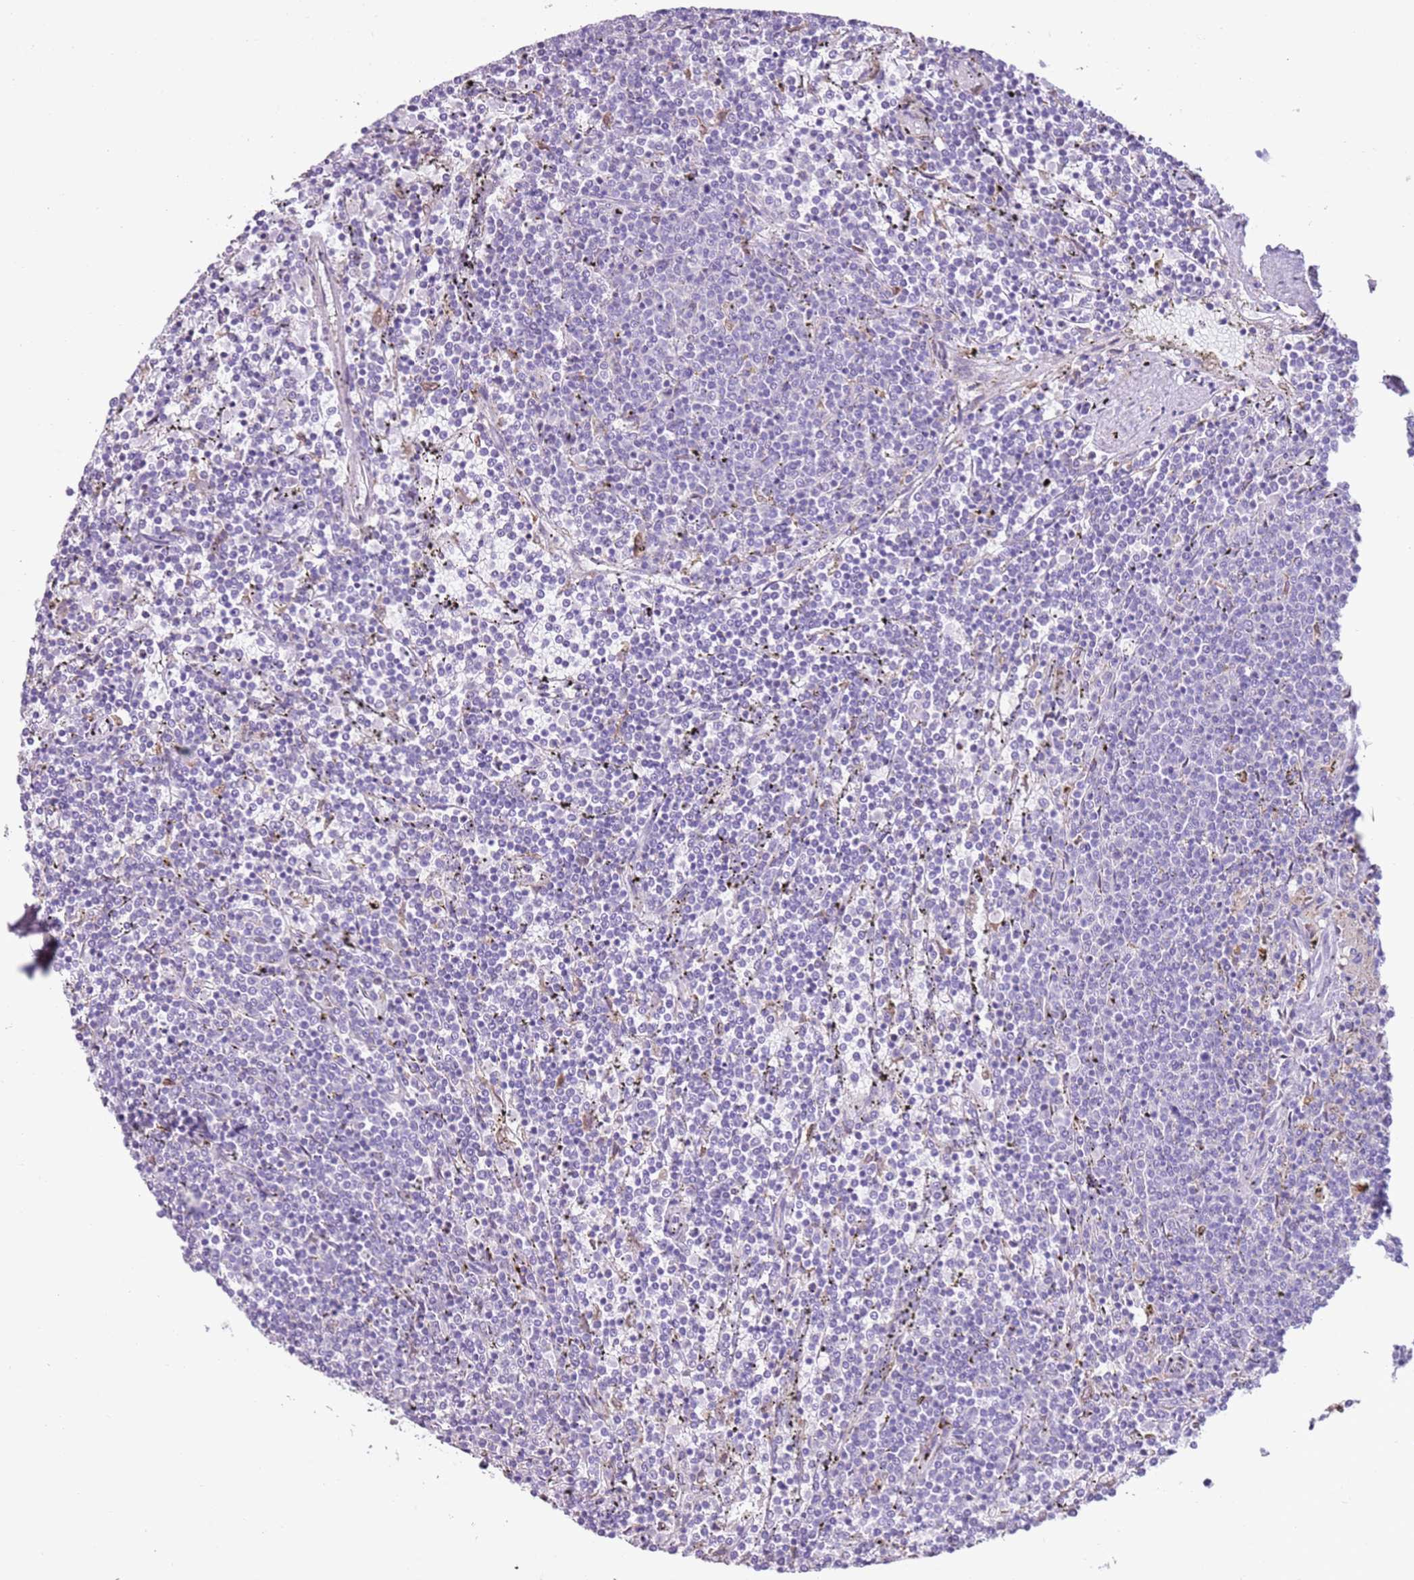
{"staining": {"intensity": "negative", "quantity": "none", "location": "none"}, "tissue": "lymphoma", "cell_type": "Tumor cells", "image_type": "cancer", "snomed": [{"axis": "morphology", "description": "Malignant lymphoma, non-Hodgkin's type, Low grade"}, {"axis": "topography", "description": "Spleen"}], "caption": "The image shows no significant staining in tumor cells of malignant lymphoma, non-Hodgkin's type (low-grade).", "gene": "OAF", "patient": {"sex": "female", "age": 50}}